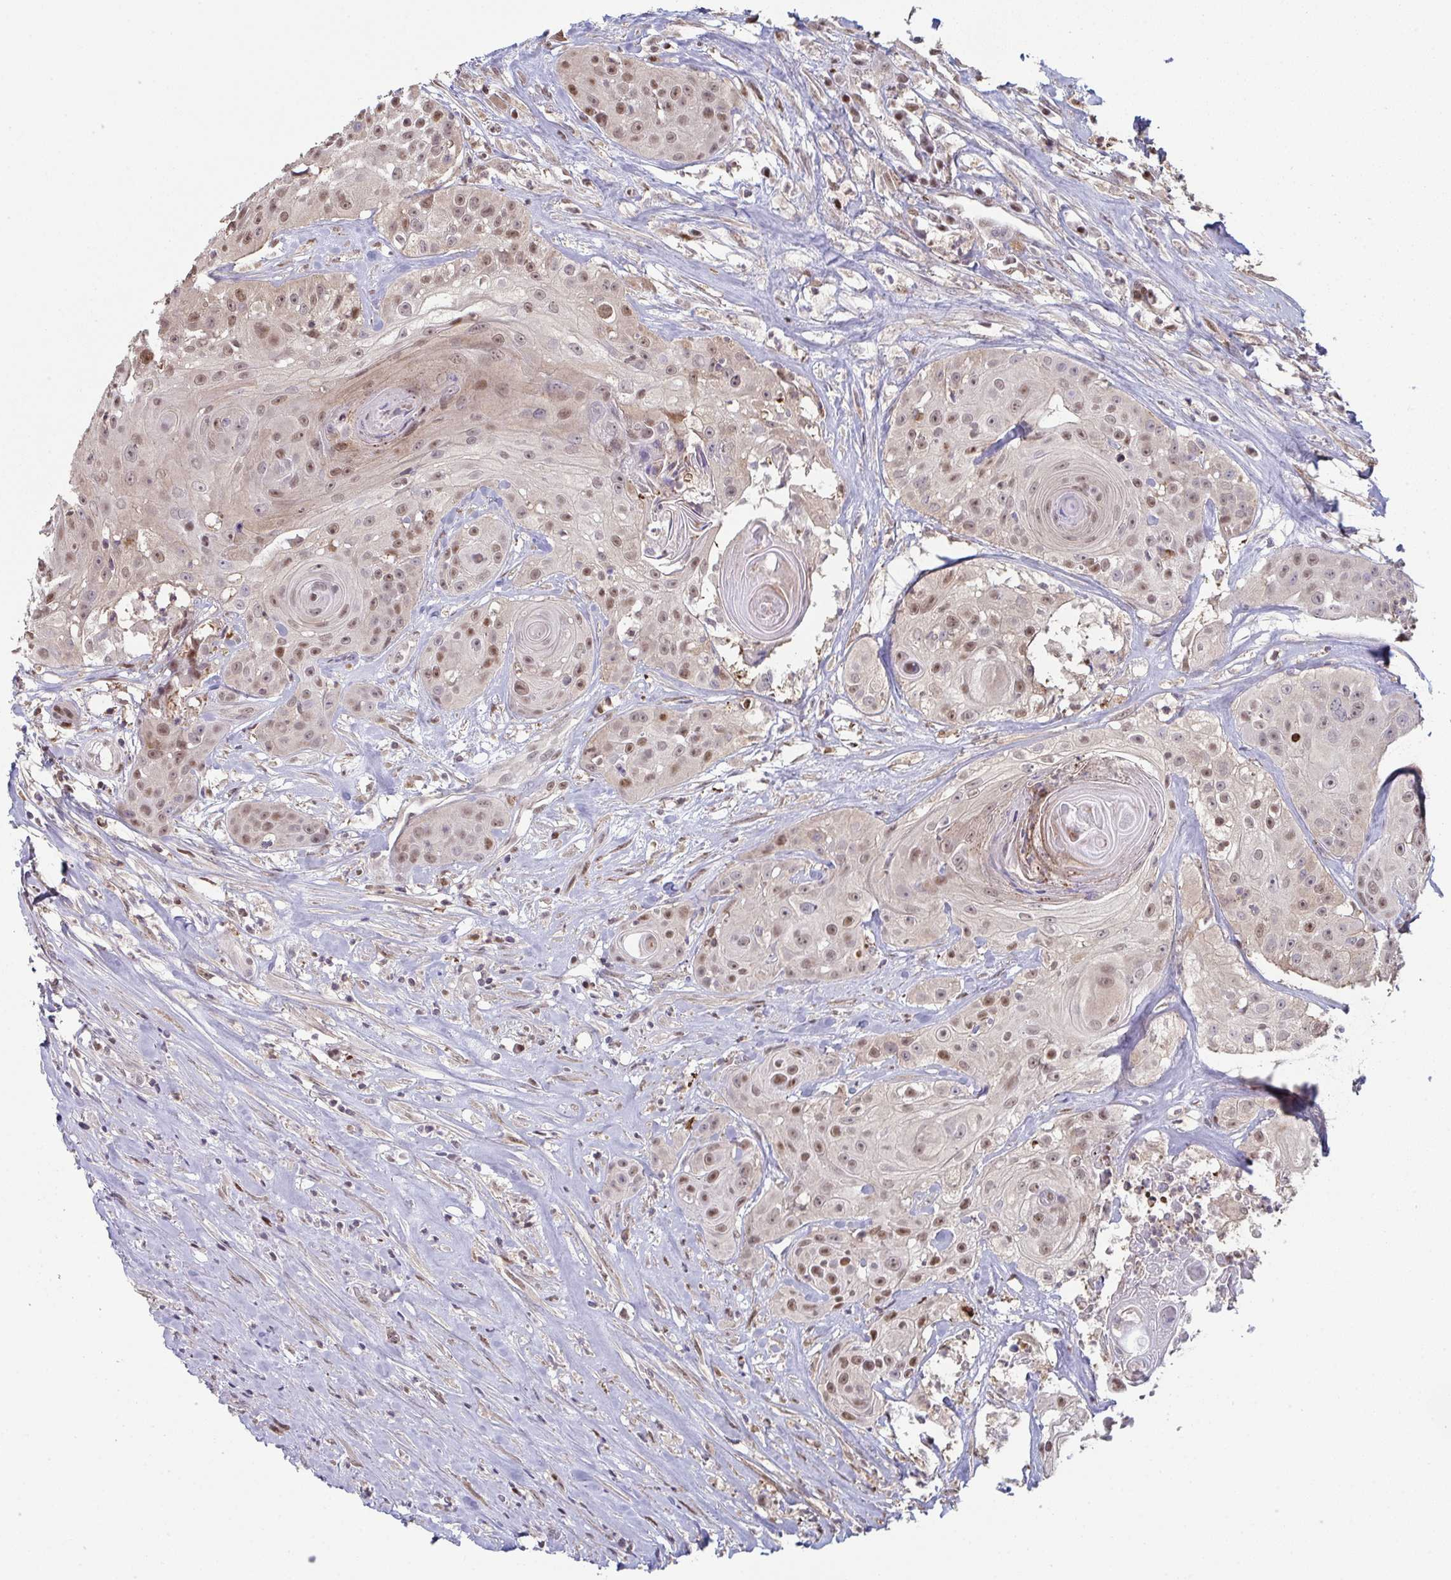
{"staining": {"intensity": "moderate", "quantity": ">75%", "location": "nuclear"}, "tissue": "head and neck cancer", "cell_type": "Tumor cells", "image_type": "cancer", "snomed": [{"axis": "morphology", "description": "Squamous cell carcinoma, NOS"}, {"axis": "topography", "description": "Head-Neck"}], "caption": "Immunohistochemical staining of head and neck cancer demonstrates moderate nuclear protein expression in approximately >75% of tumor cells. The staining was performed using DAB to visualize the protein expression in brown, while the nuclei were stained in blue with hematoxylin (Magnification: 20x).", "gene": "ACD", "patient": {"sex": "male", "age": 83}}